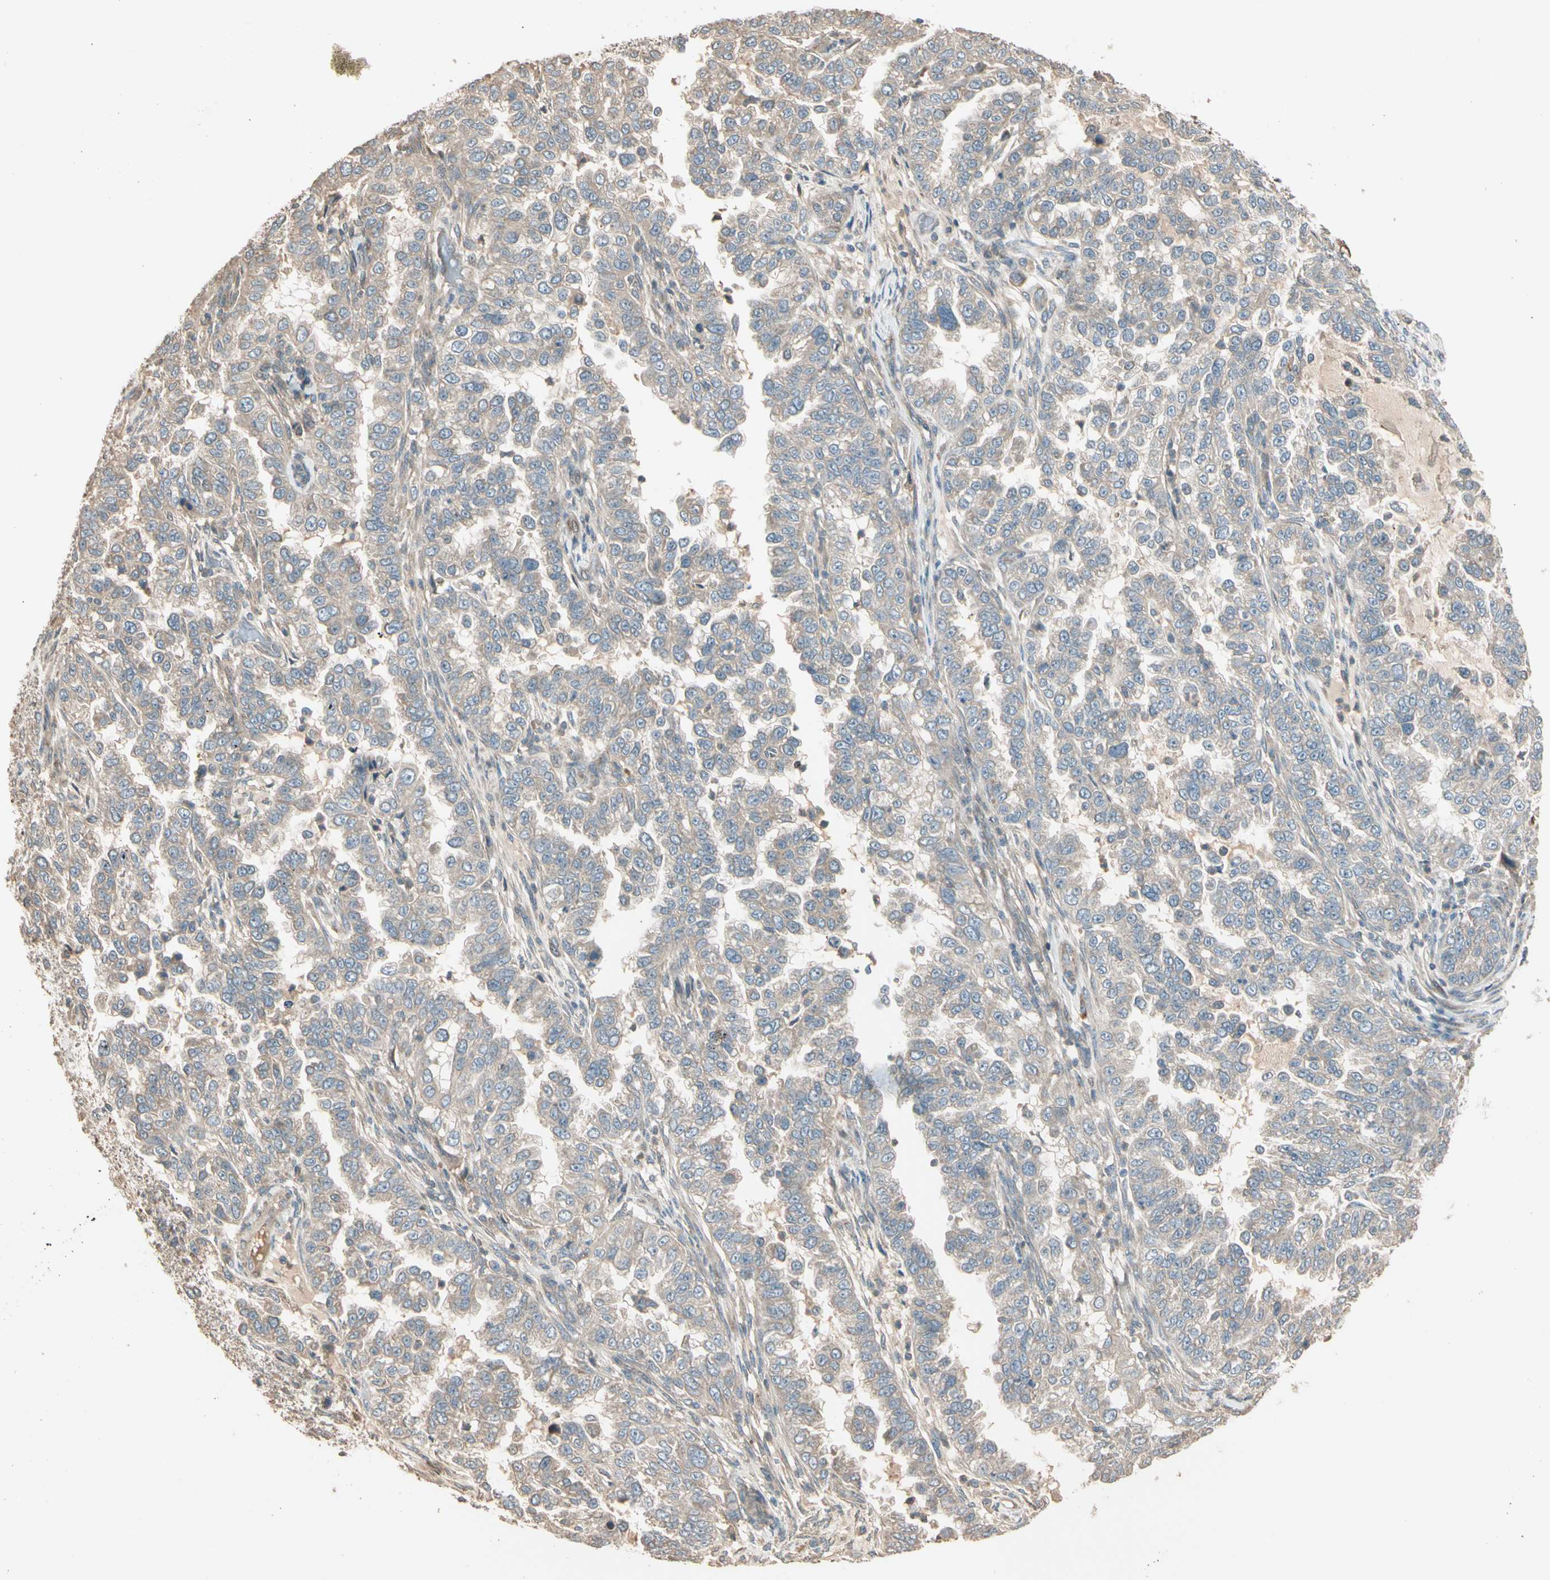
{"staining": {"intensity": "weak", "quantity": ">75%", "location": "cytoplasmic/membranous"}, "tissue": "endometrial cancer", "cell_type": "Tumor cells", "image_type": "cancer", "snomed": [{"axis": "morphology", "description": "Adenocarcinoma, NOS"}, {"axis": "topography", "description": "Endometrium"}], "caption": "Human endometrial cancer stained with a brown dye displays weak cytoplasmic/membranous positive staining in about >75% of tumor cells.", "gene": "TNFRSF21", "patient": {"sex": "female", "age": 85}}